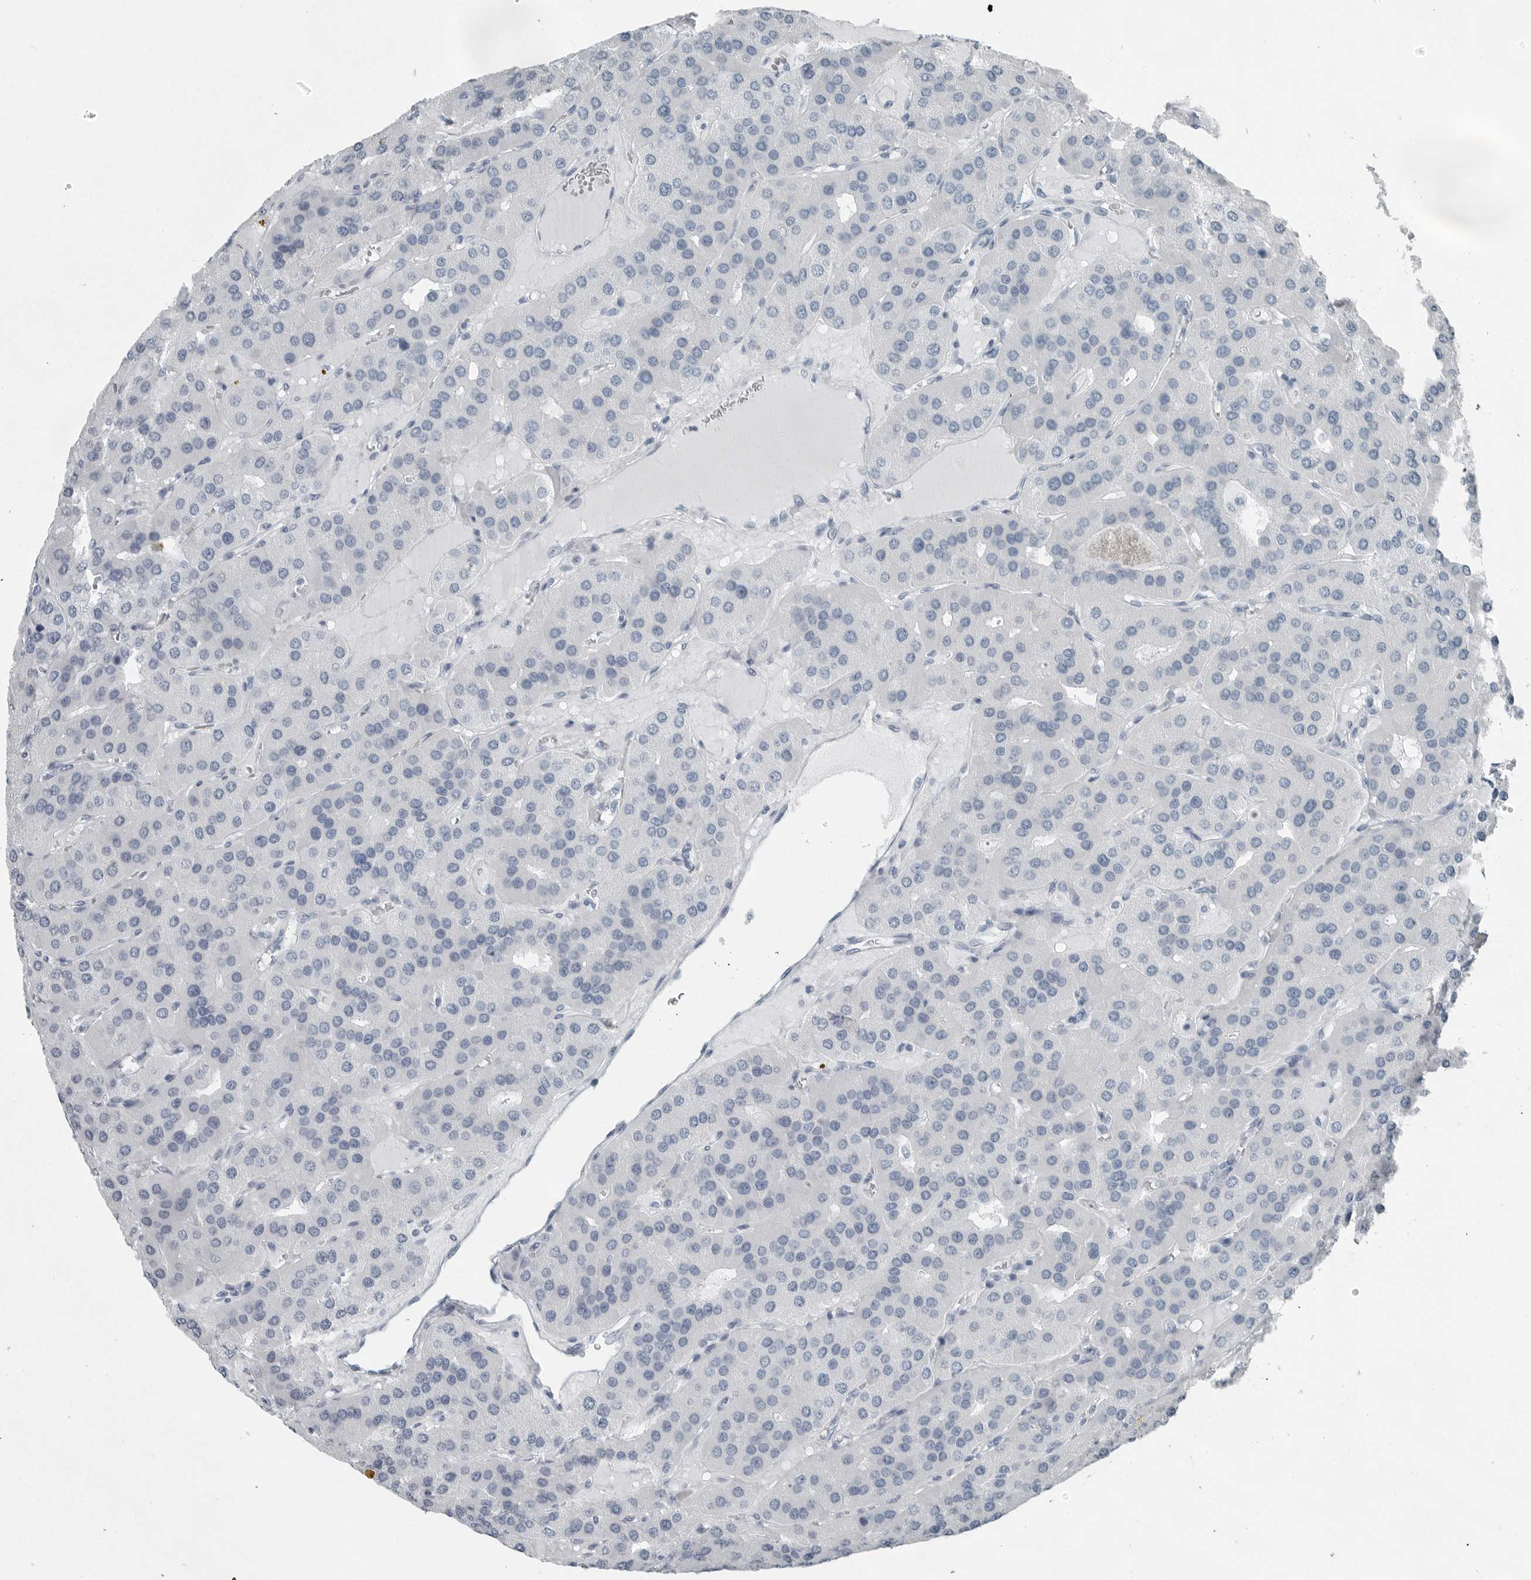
{"staining": {"intensity": "negative", "quantity": "none", "location": "none"}, "tissue": "parathyroid gland", "cell_type": "Glandular cells", "image_type": "normal", "snomed": [{"axis": "morphology", "description": "Normal tissue, NOS"}, {"axis": "morphology", "description": "Adenoma, NOS"}, {"axis": "topography", "description": "Parathyroid gland"}], "caption": "Unremarkable parathyroid gland was stained to show a protein in brown. There is no significant expression in glandular cells.", "gene": "FABP6", "patient": {"sex": "female", "age": 86}}